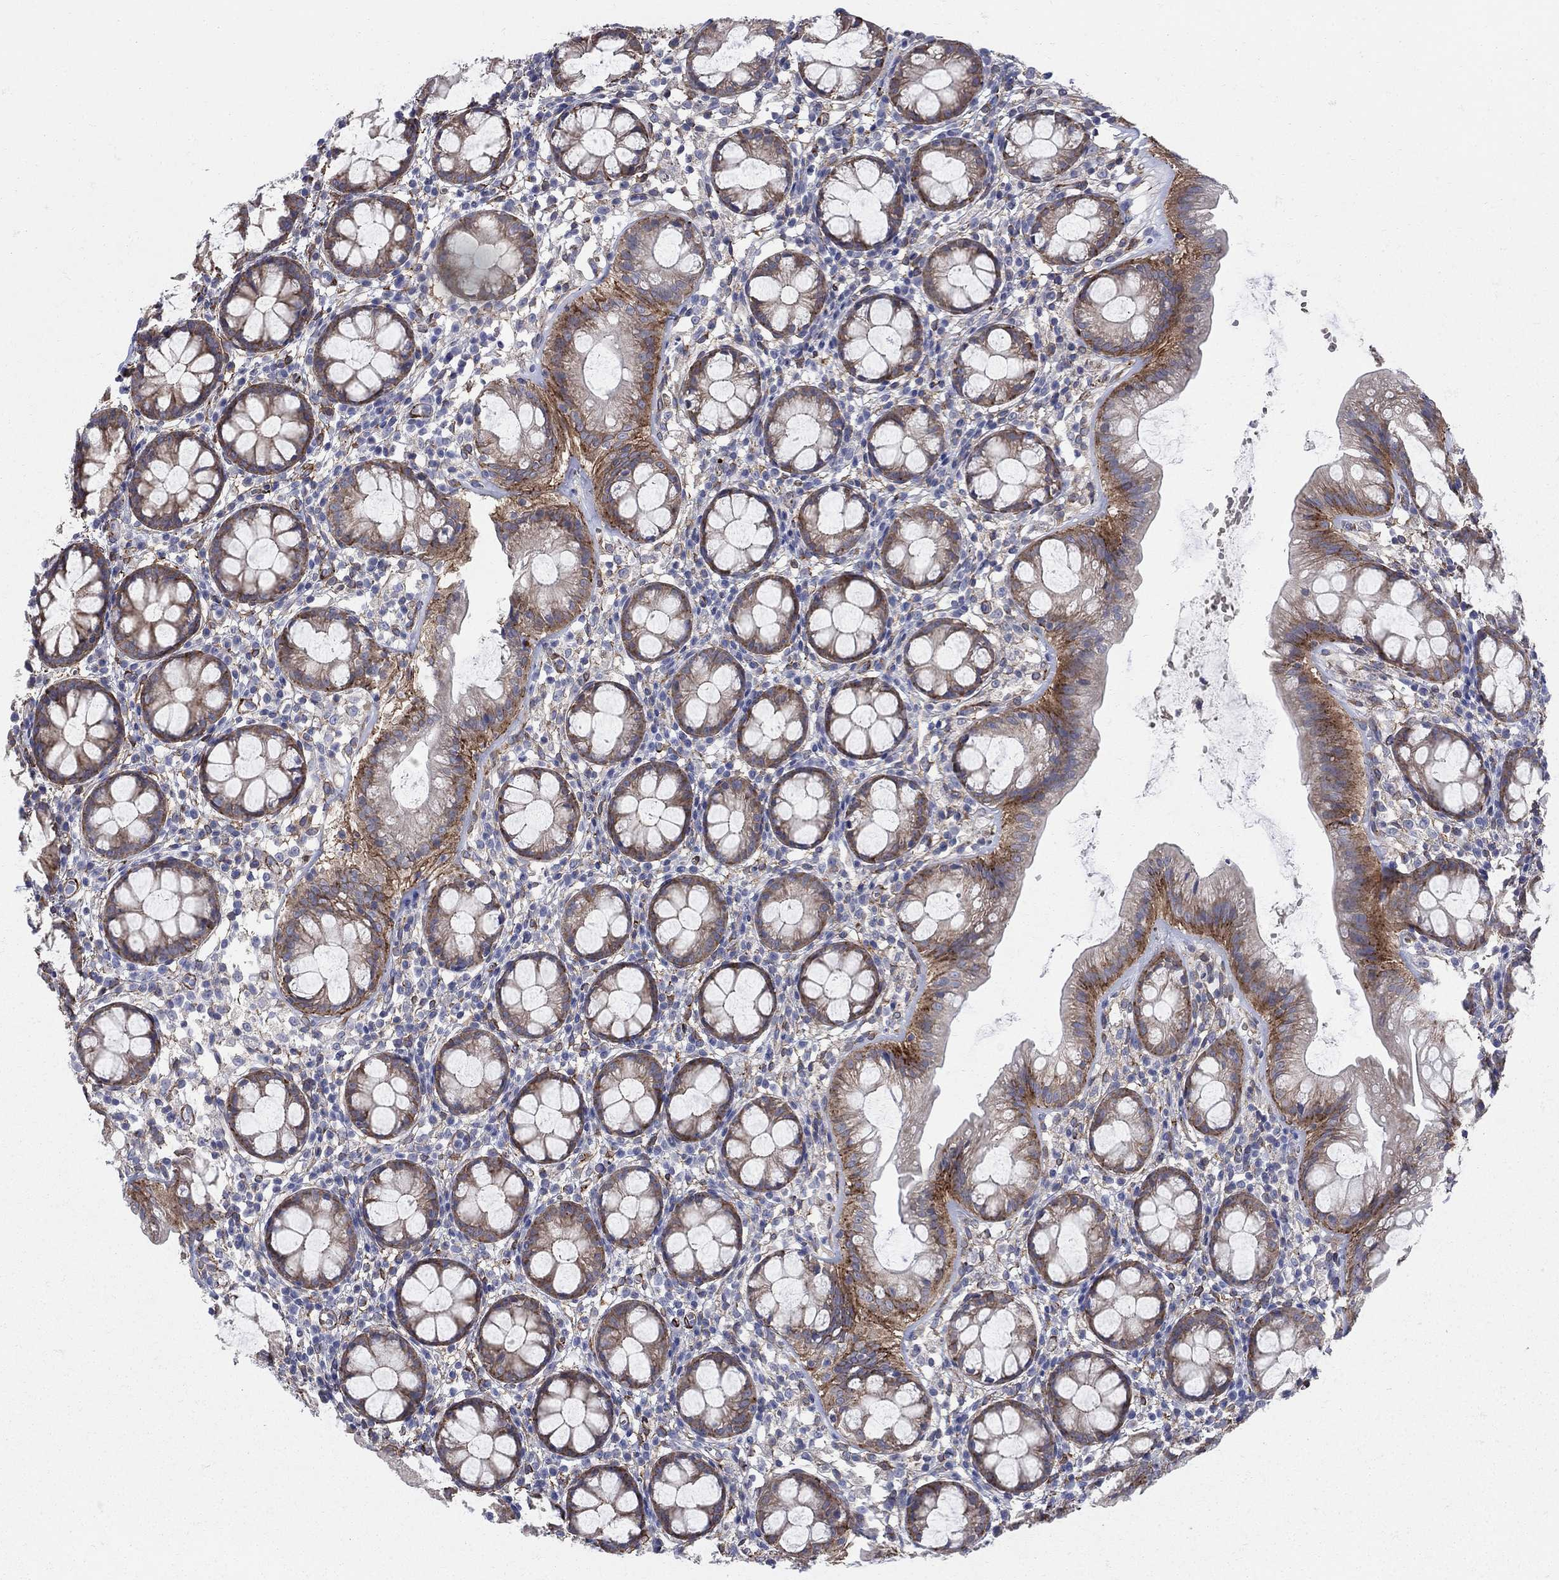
{"staining": {"intensity": "moderate", "quantity": ">75%", "location": "cytoplasmic/membranous"}, "tissue": "rectum", "cell_type": "Glandular cells", "image_type": "normal", "snomed": [{"axis": "morphology", "description": "Normal tissue, NOS"}, {"axis": "topography", "description": "Rectum"}], "caption": "Human rectum stained for a protein (brown) exhibits moderate cytoplasmic/membranous positive expression in about >75% of glandular cells.", "gene": "SEPTIN8", "patient": {"sex": "male", "age": 57}}